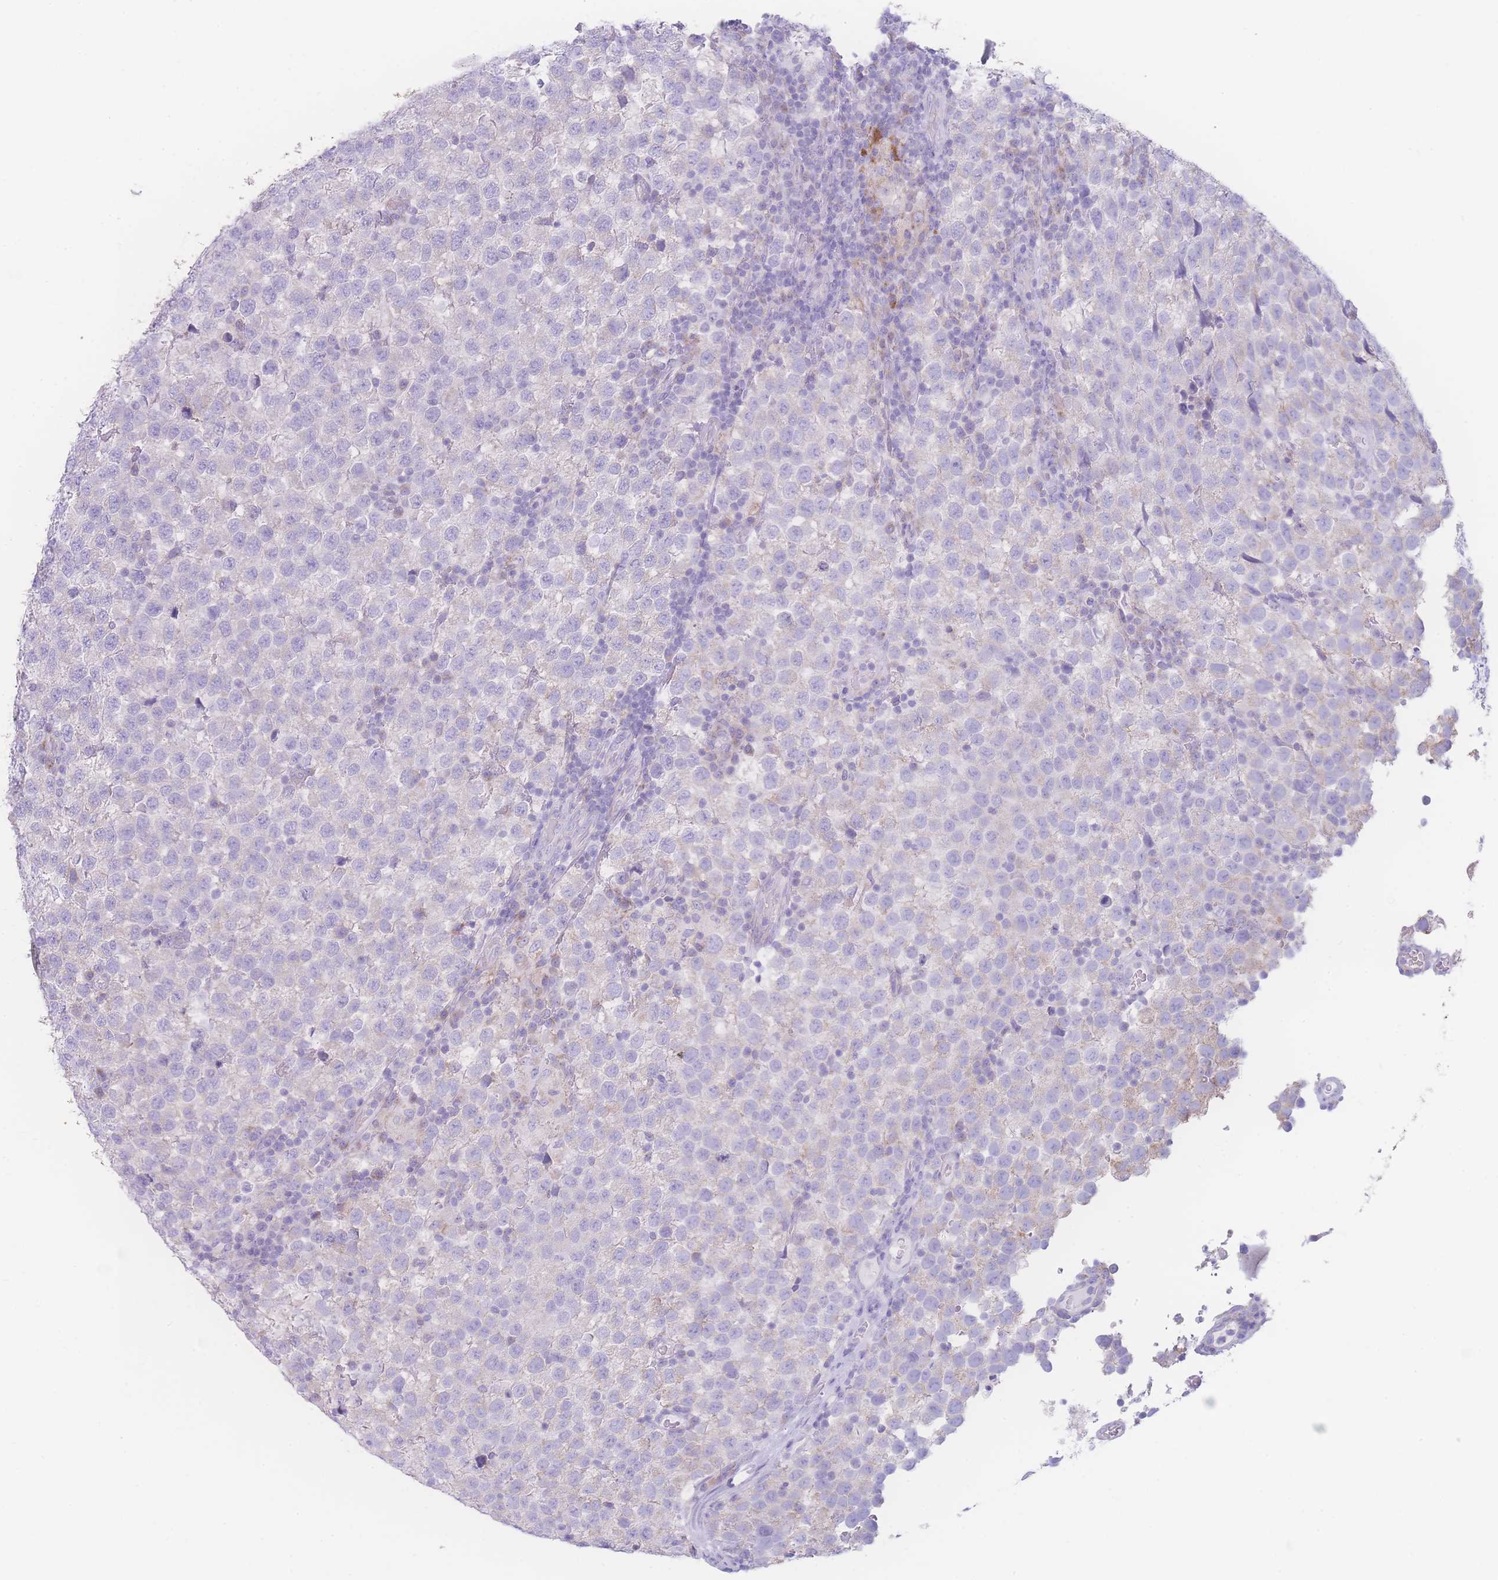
{"staining": {"intensity": "negative", "quantity": "none", "location": "none"}, "tissue": "testis cancer", "cell_type": "Tumor cells", "image_type": "cancer", "snomed": [{"axis": "morphology", "description": "Seminoma, NOS"}, {"axis": "topography", "description": "Testis"}], "caption": "A histopathology image of human seminoma (testis) is negative for staining in tumor cells.", "gene": "NBEAL1", "patient": {"sex": "male", "age": 34}}